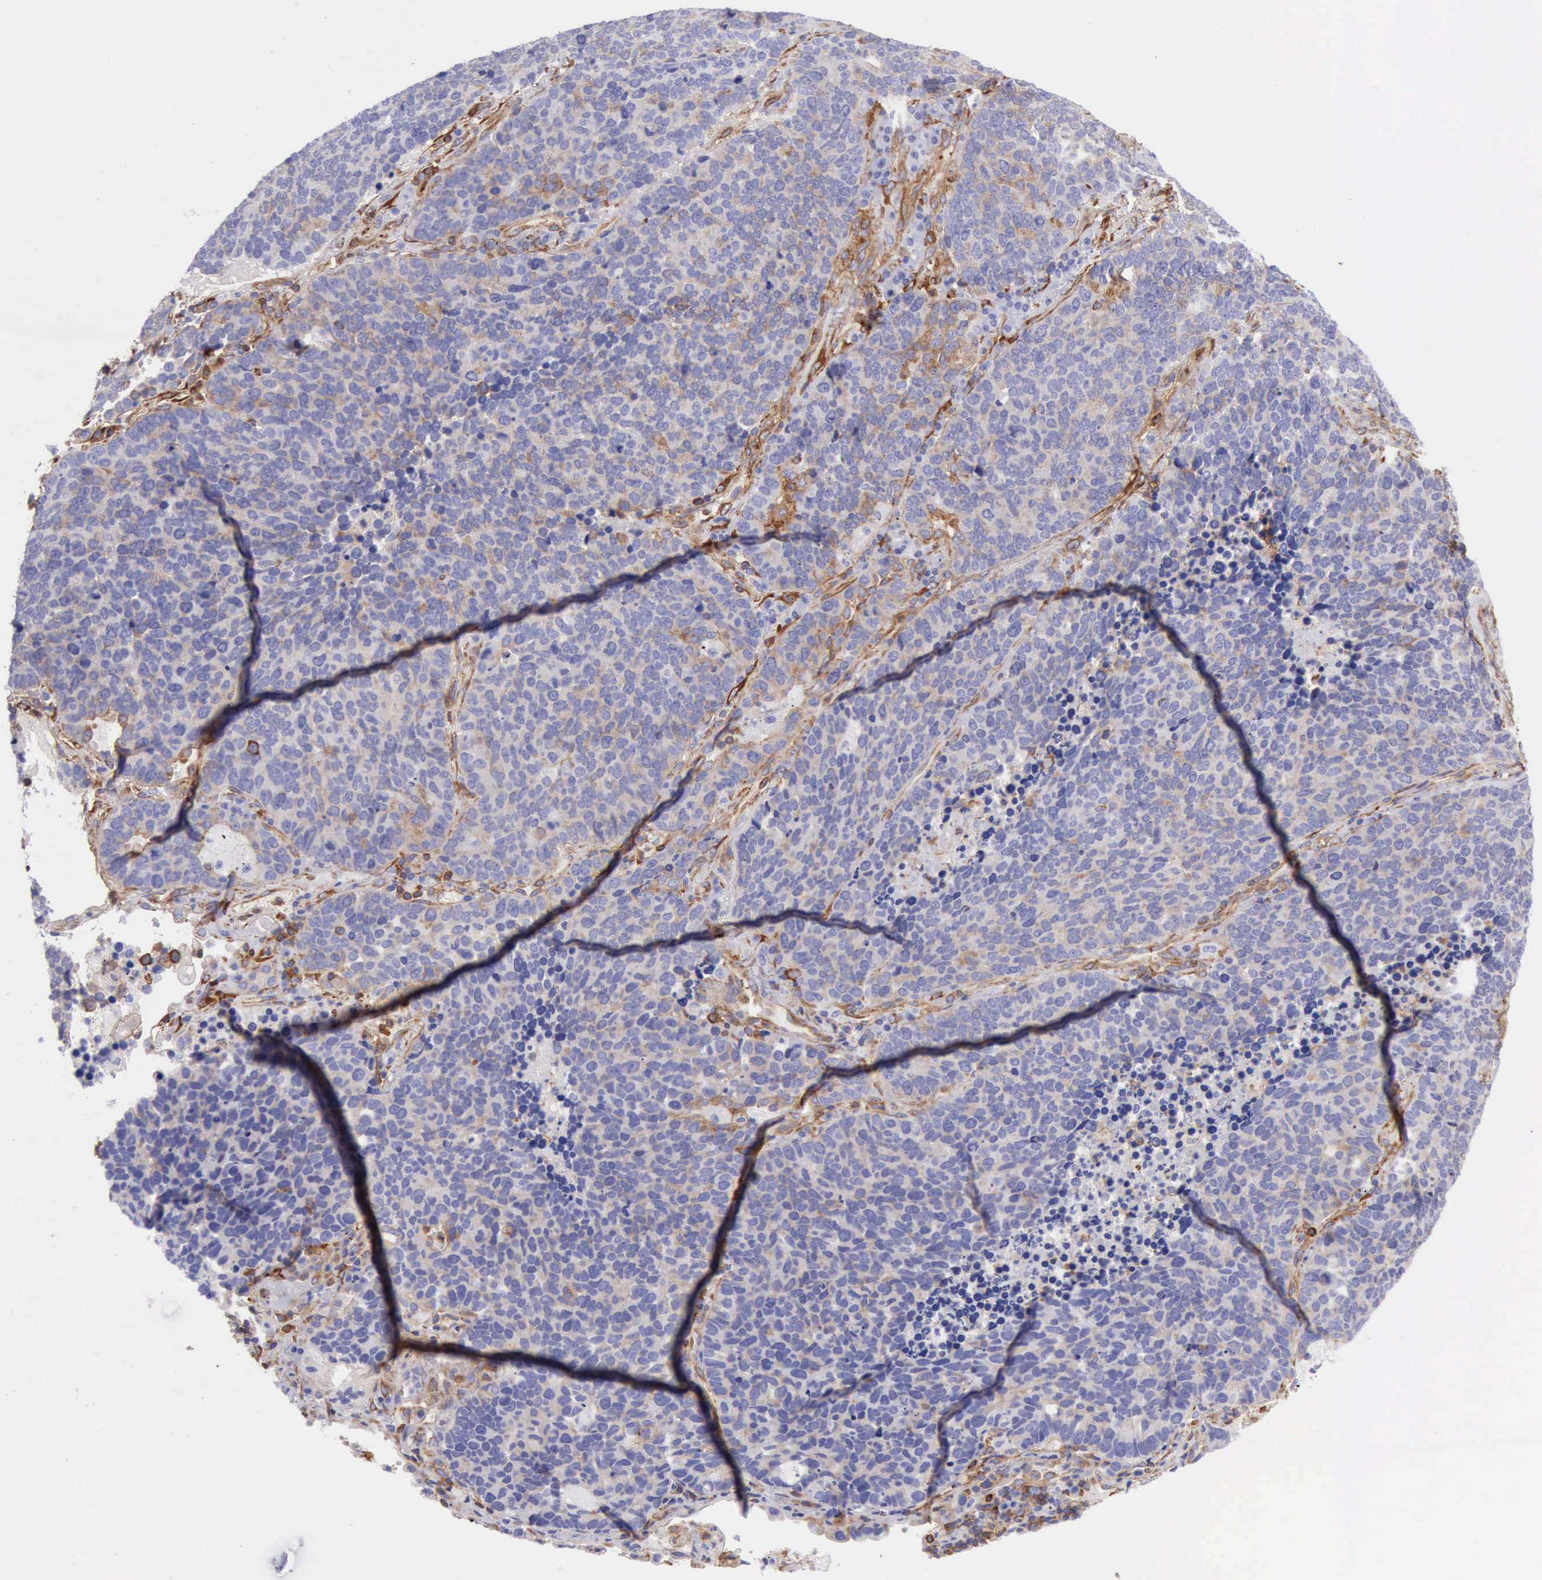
{"staining": {"intensity": "negative", "quantity": "none", "location": "none"}, "tissue": "lung cancer", "cell_type": "Tumor cells", "image_type": "cancer", "snomed": [{"axis": "morphology", "description": "Neoplasm, malignant, NOS"}, {"axis": "topography", "description": "Lung"}], "caption": "The histopathology image shows no significant staining in tumor cells of malignant neoplasm (lung). (Immunohistochemistry (ihc), brightfield microscopy, high magnification).", "gene": "FLNA", "patient": {"sex": "female", "age": 75}}